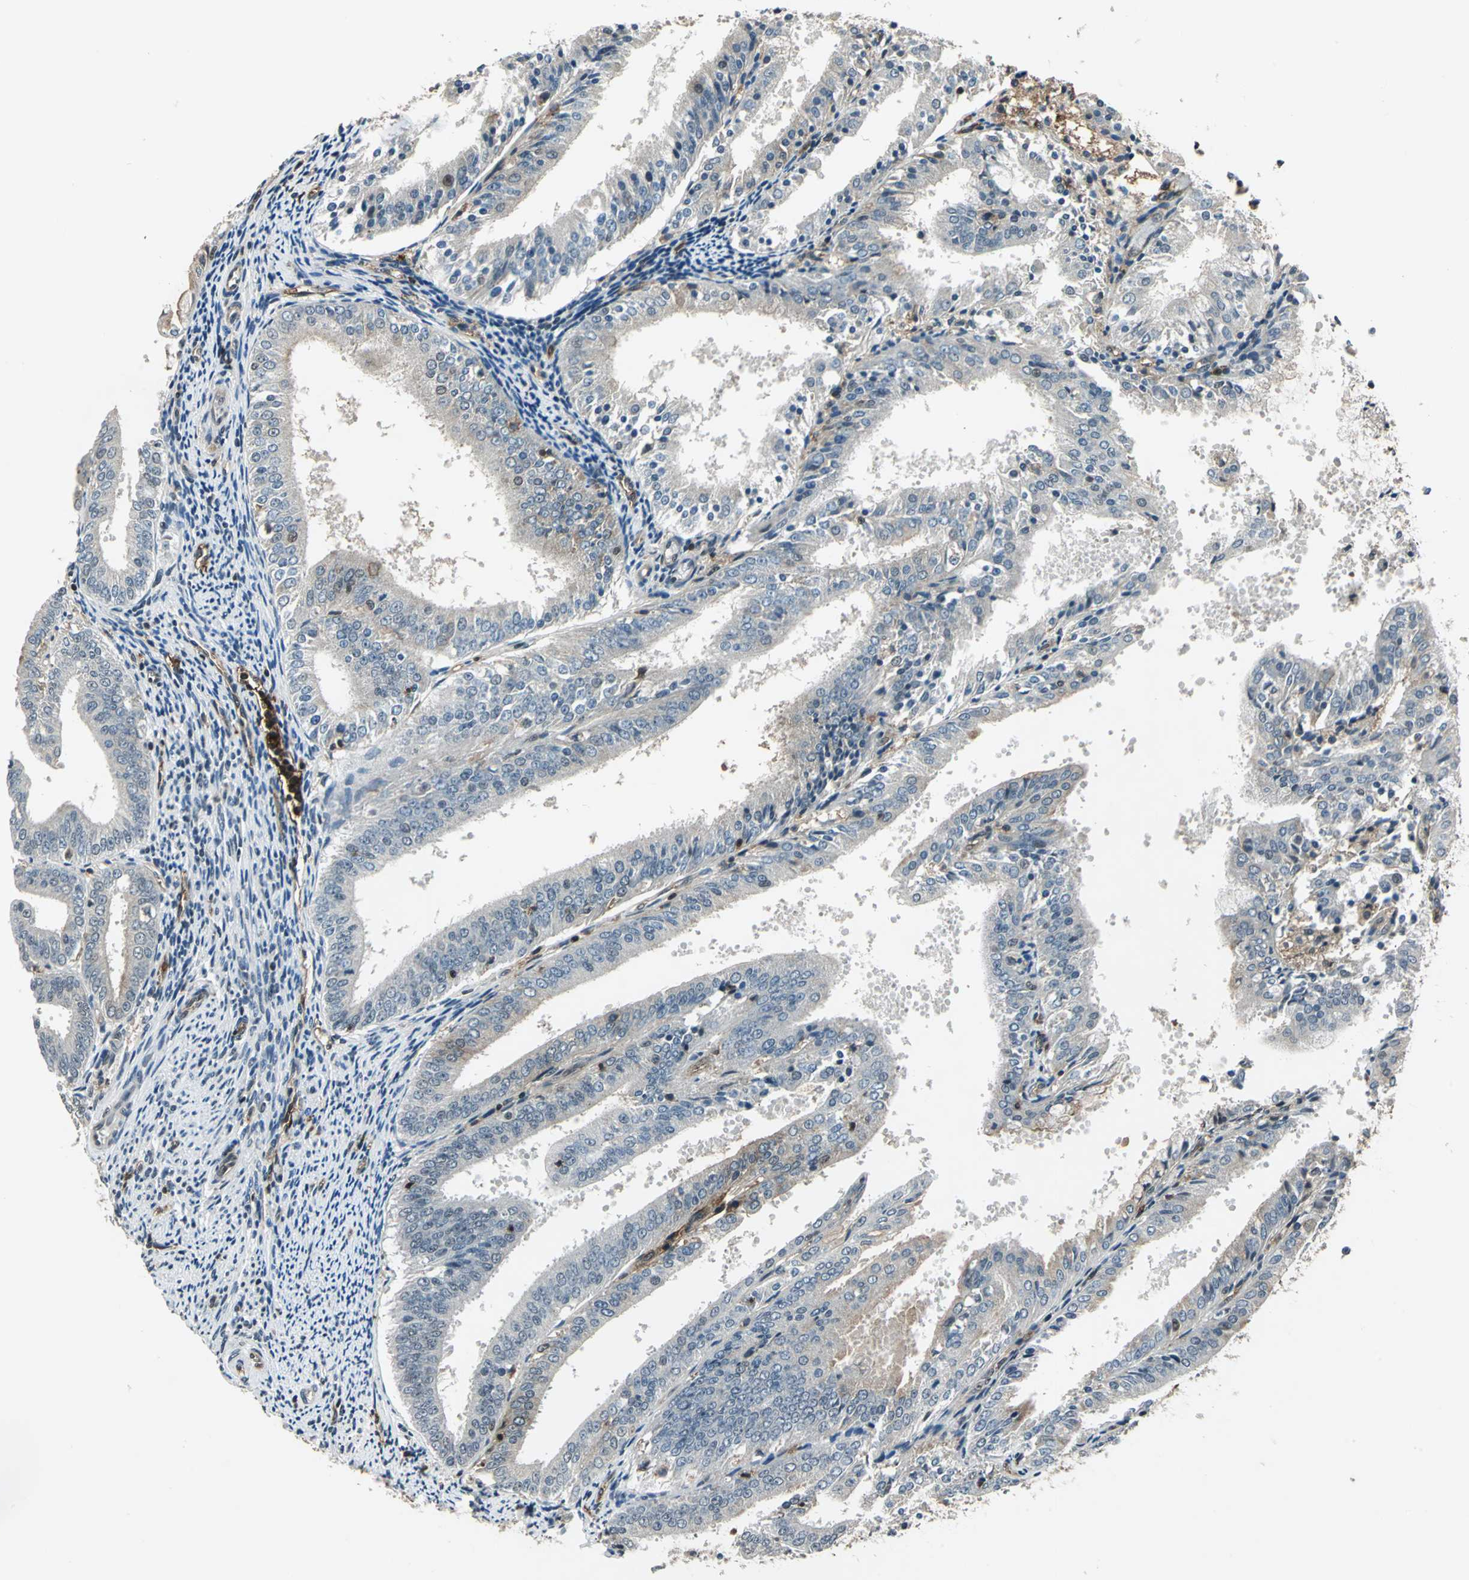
{"staining": {"intensity": "weak", "quantity": "25%-75%", "location": "cytoplasmic/membranous"}, "tissue": "endometrial cancer", "cell_type": "Tumor cells", "image_type": "cancer", "snomed": [{"axis": "morphology", "description": "Adenocarcinoma, NOS"}, {"axis": "topography", "description": "Endometrium"}], "caption": "Endometrial adenocarcinoma tissue exhibits weak cytoplasmic/membranous expression in about 25%-75% of tumor cells (IHC, brightfield microscopy, high magnification).", "gene": "NR2C2", "patient": {"sex": "female", "age": 63}}